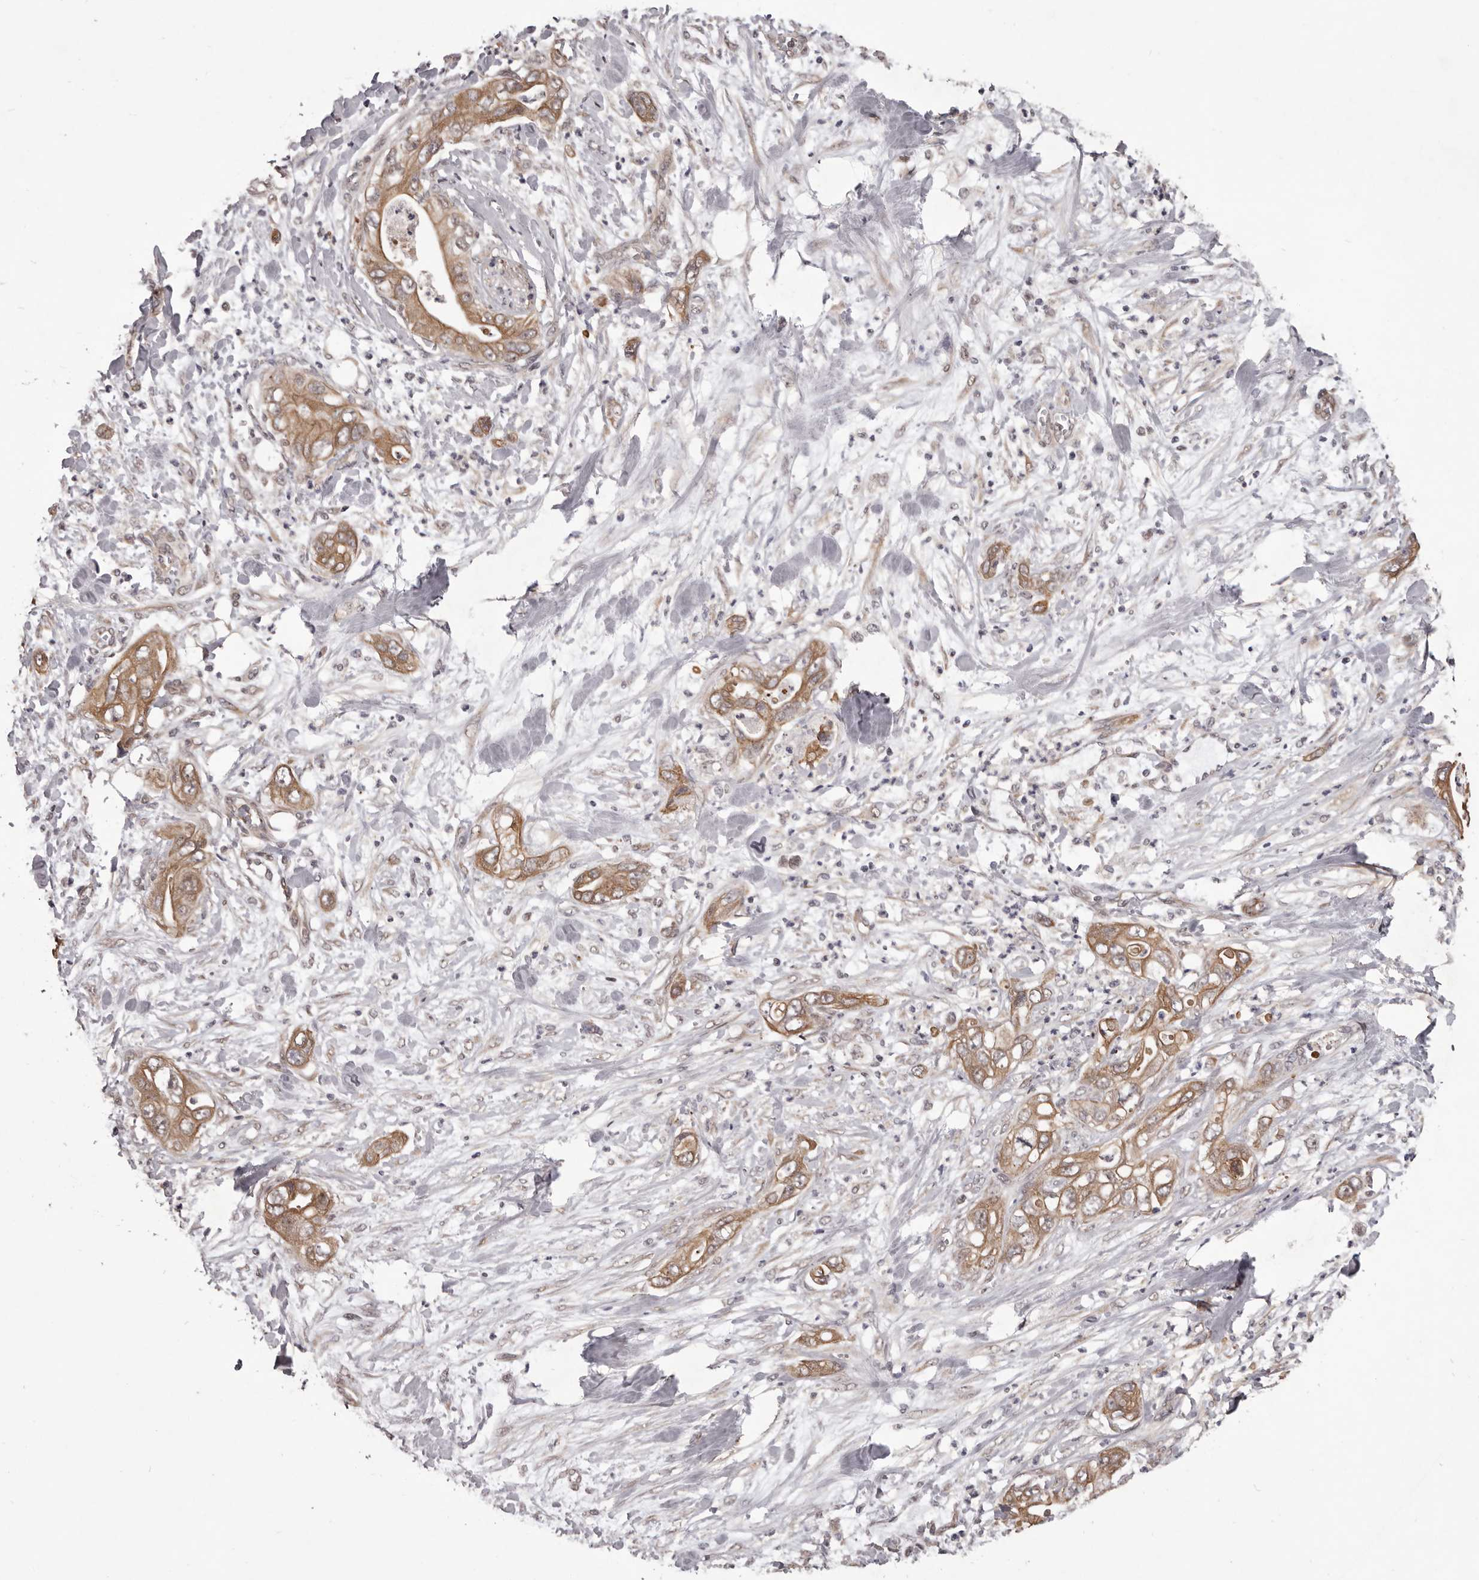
{"staining": {"intensity": "moderate", "quantity": ">75%", "location": "cytoplasmic/membranous"}, "tissue": "pancreatic cancer", "cell_type": "Tumor cells", "image_type": "cancer", "snomed": [{"axis": "morphology", "description": "Adenocarcinoma, NOS"}, {"axis": "topography", "description": "Pancreas"}], "caption": "A brown stain labels moderate cytoplasmic/membranous staining of a protein in adenocarcinoma (pancreatic) tumor cells.", "gene": "CELF3", "patient": {"sex": "female", "age": 78}}